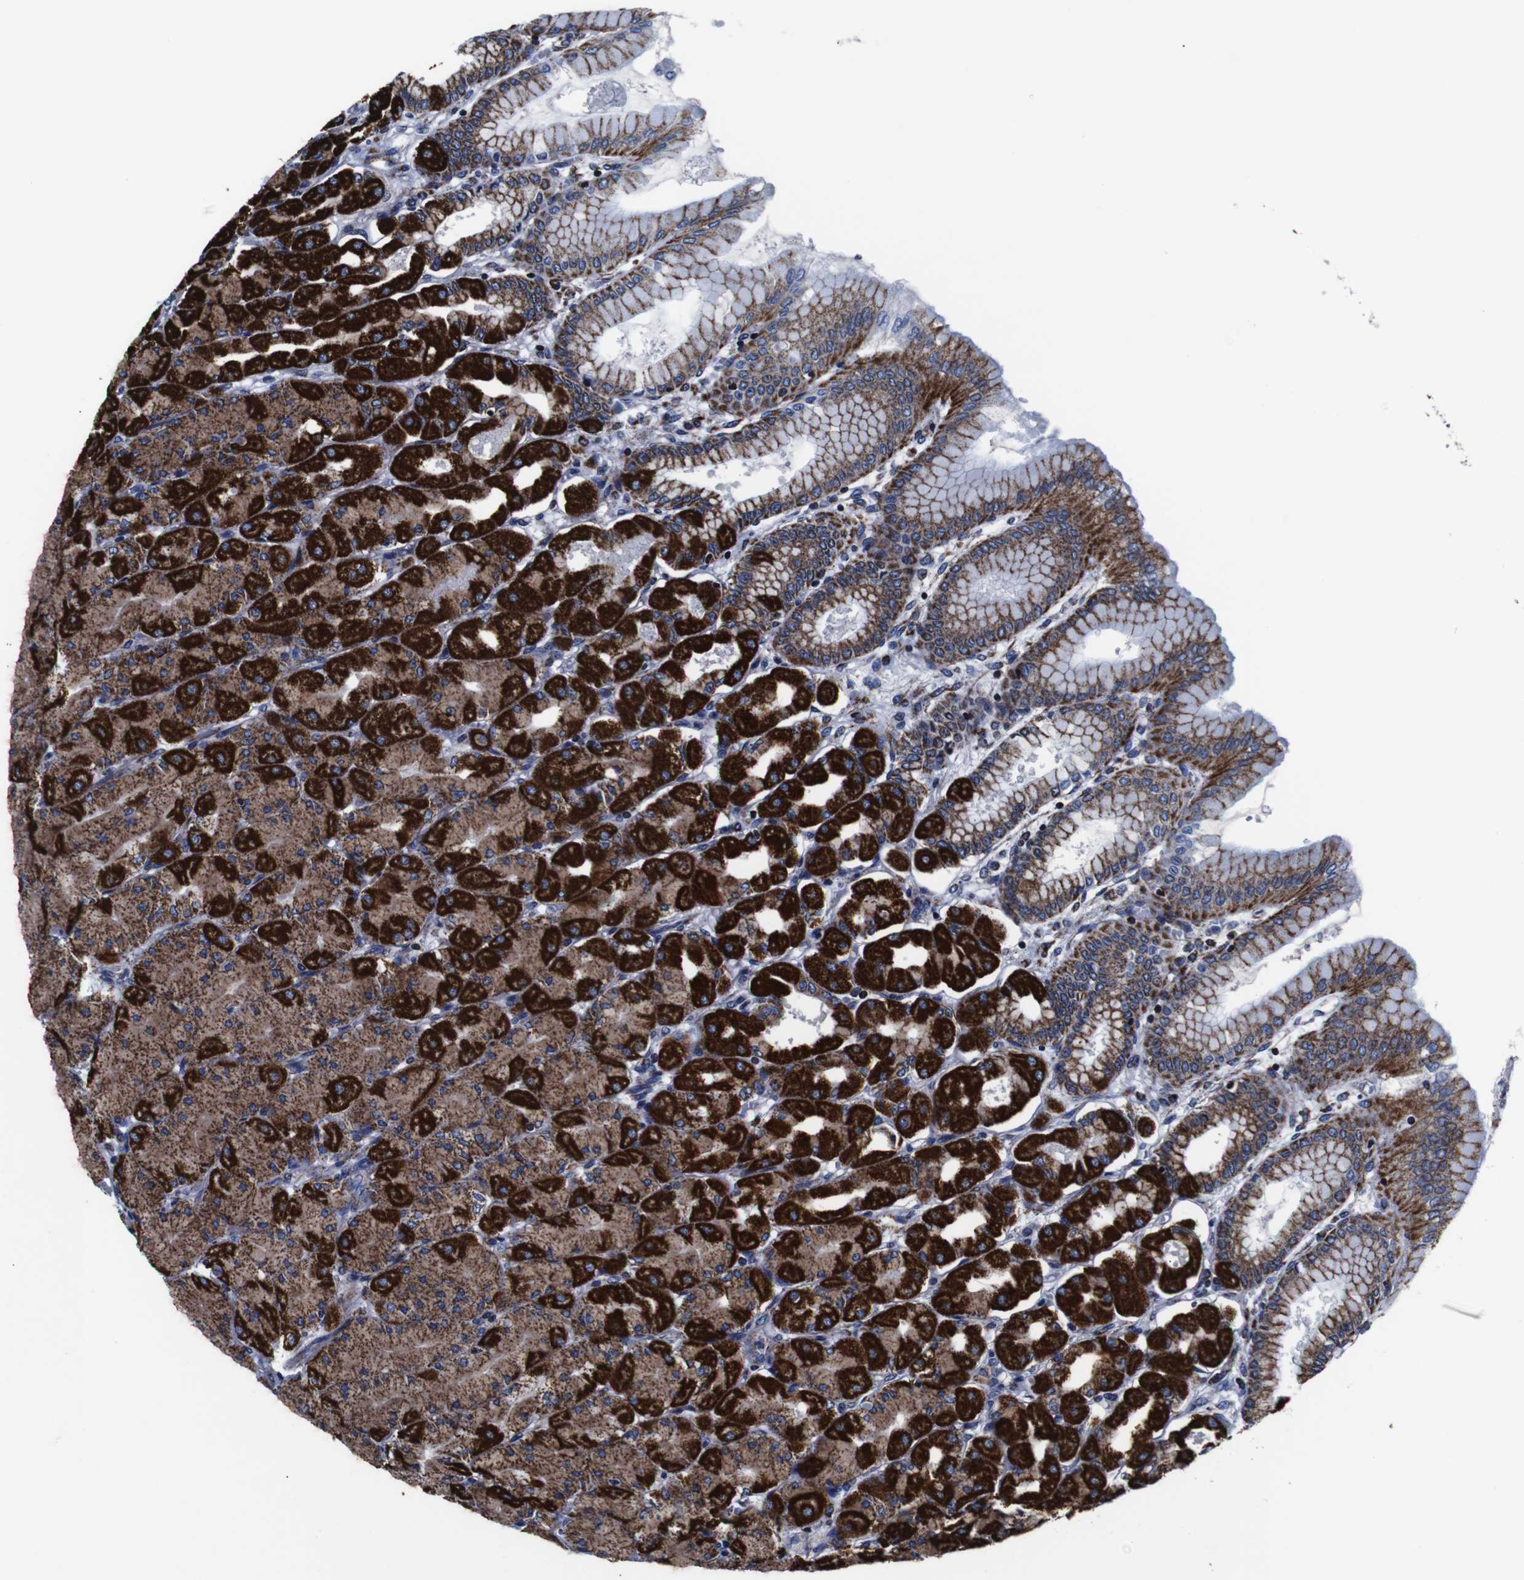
{"staining": {"intensity": "strong", "quantity": ">75%", "location": "cytoplasmic/membranous"}, "tissue": "stomach", "cell_type": "Glandular cells", "image_type": "normal", "snomed": [{"axis": "morphology", "description": "Normal tissue, NOS"}, {"axis": "topography", "description": "Stomach, upper"}], "caption": "Brown immunohistochemical staining in normal human stomach exhibits strong cytoplasmic/membranous staining in approximately >75% of glandular cells. Nuclei are stained in blue.", "gene": "FKBP9", "patient": {"sex": "female", "age": 56}}